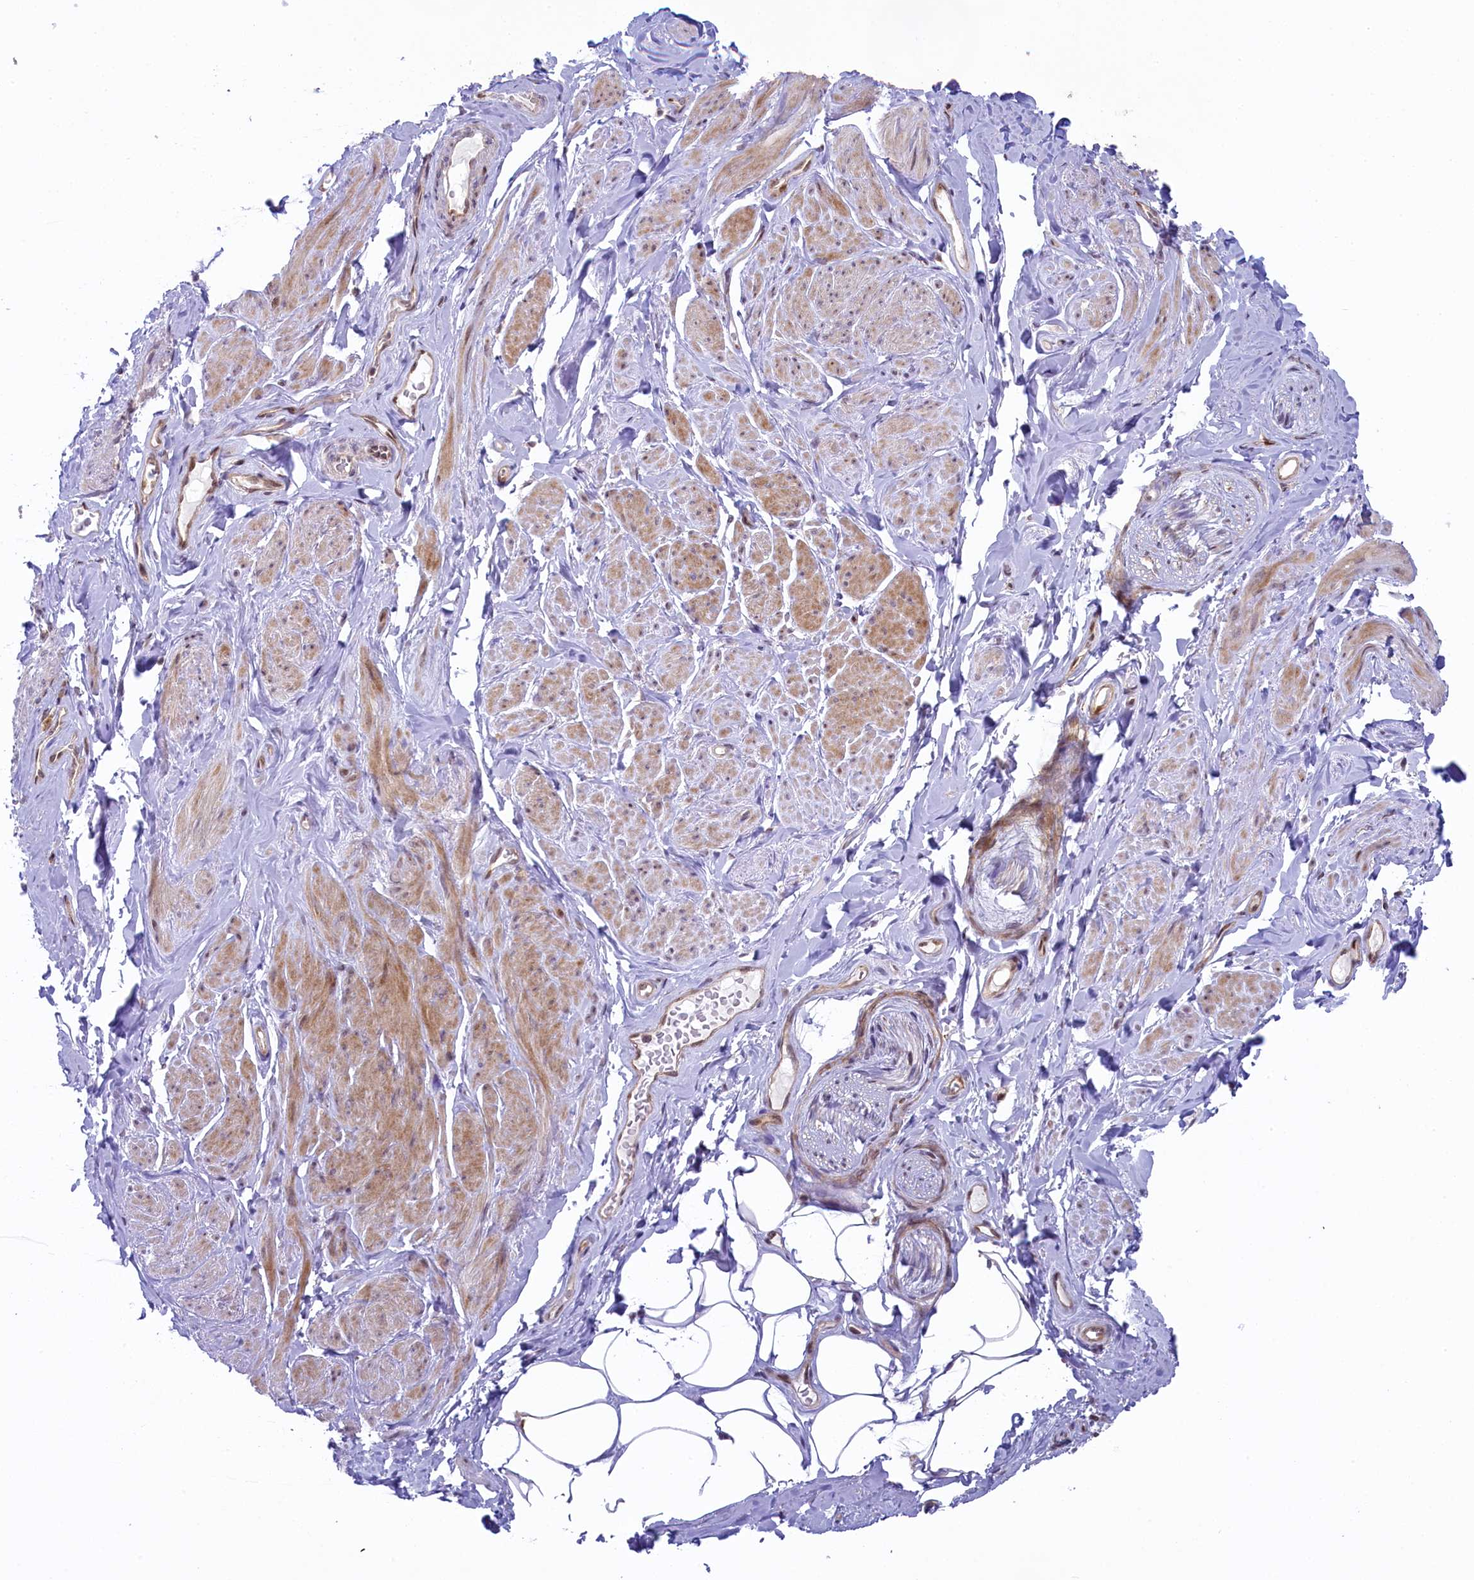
{"staining": {"intensity": "moderate", "quantity": "<25%", "location": "cytoplasmic/membranous,nuclear"}, "tissue": "smooth muscle", "cell_type": "Smooth muscle cells", "image_type": "normal", "snomed": [{"axis": "morphology", "description": "Normal tissue, NOS"}, {"axis": "topography", "description": "Smooth muscle"}, {"axis": "topography", "description": "Peripheral nerve tissue"}], "caption": "Smooth muscle cells reveal low levels of moderate cytoplasmic/membranous,nuclear expression in about <25% of cells in benign smooth muscle. Using DAB (brown) and hematoxylin (blue) stains, captured at high magnification using brightfield microscopy.", "gene": "FCHO1", "patient": {"sex": "male", "age": 69}}